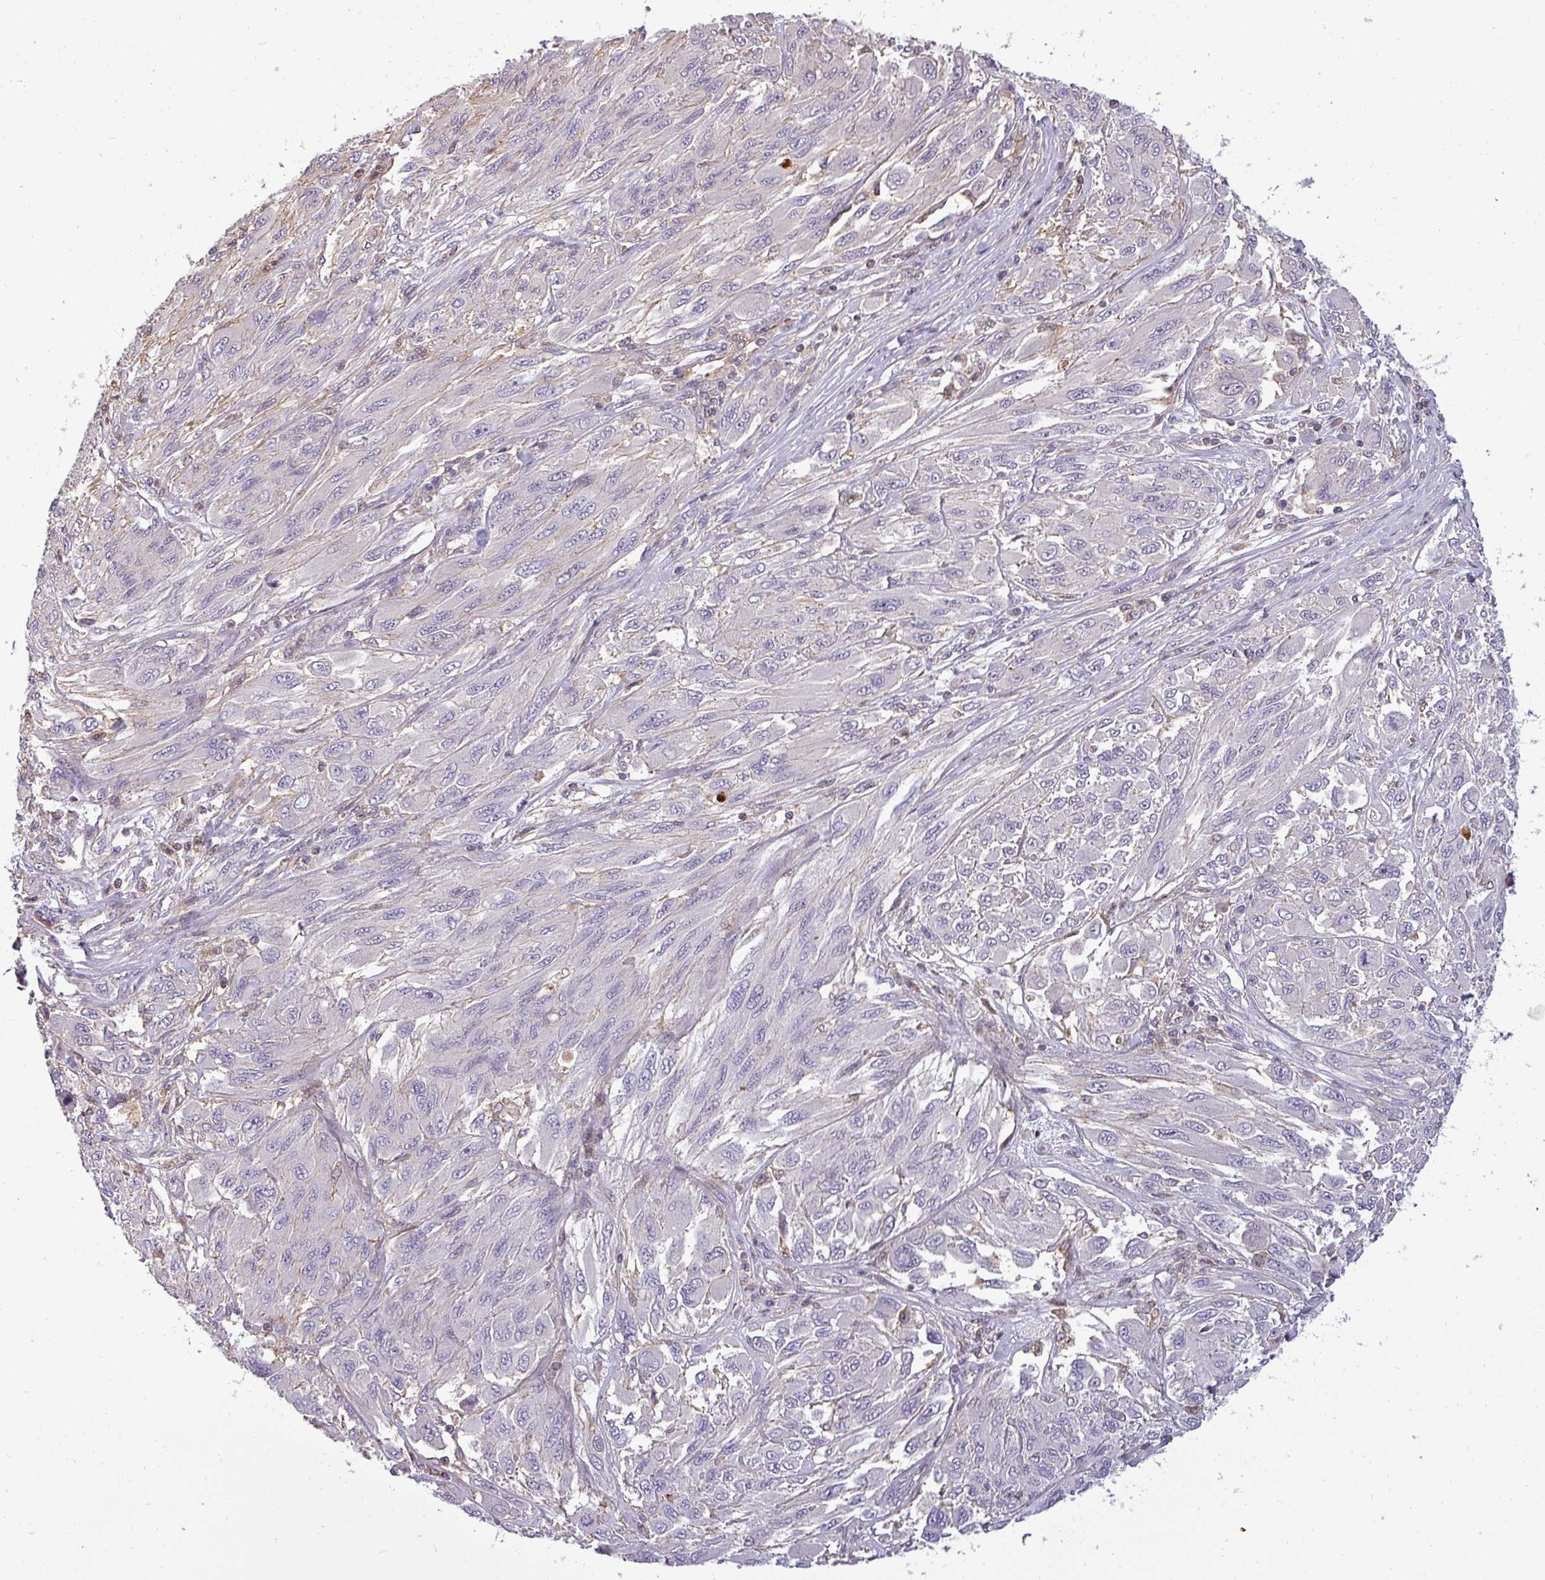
{"staining": {"intensity": "negative", "quantity": "none", "location": "none"}, "tissue": "melanoma", "cell_type": "Tumor cells", "image_type": "cancer", "snomed": [{"axis": "morphology", "description": "Malignant melanoma, NOS"}, {"axis": "topography", "description": "Skin"}], "caption": "Immunohistochemistry (IHC) image of malignant melanoma stained for a protein (brown), which exhibits no staining in tumor cells. Brightfield microscopy of immunohistochemistry stained with DAB (brown) and hematoxylin (blue), captured at high magnification.", "gene": "ZNF835", "patient": {"sex": "female", "age": 91}}